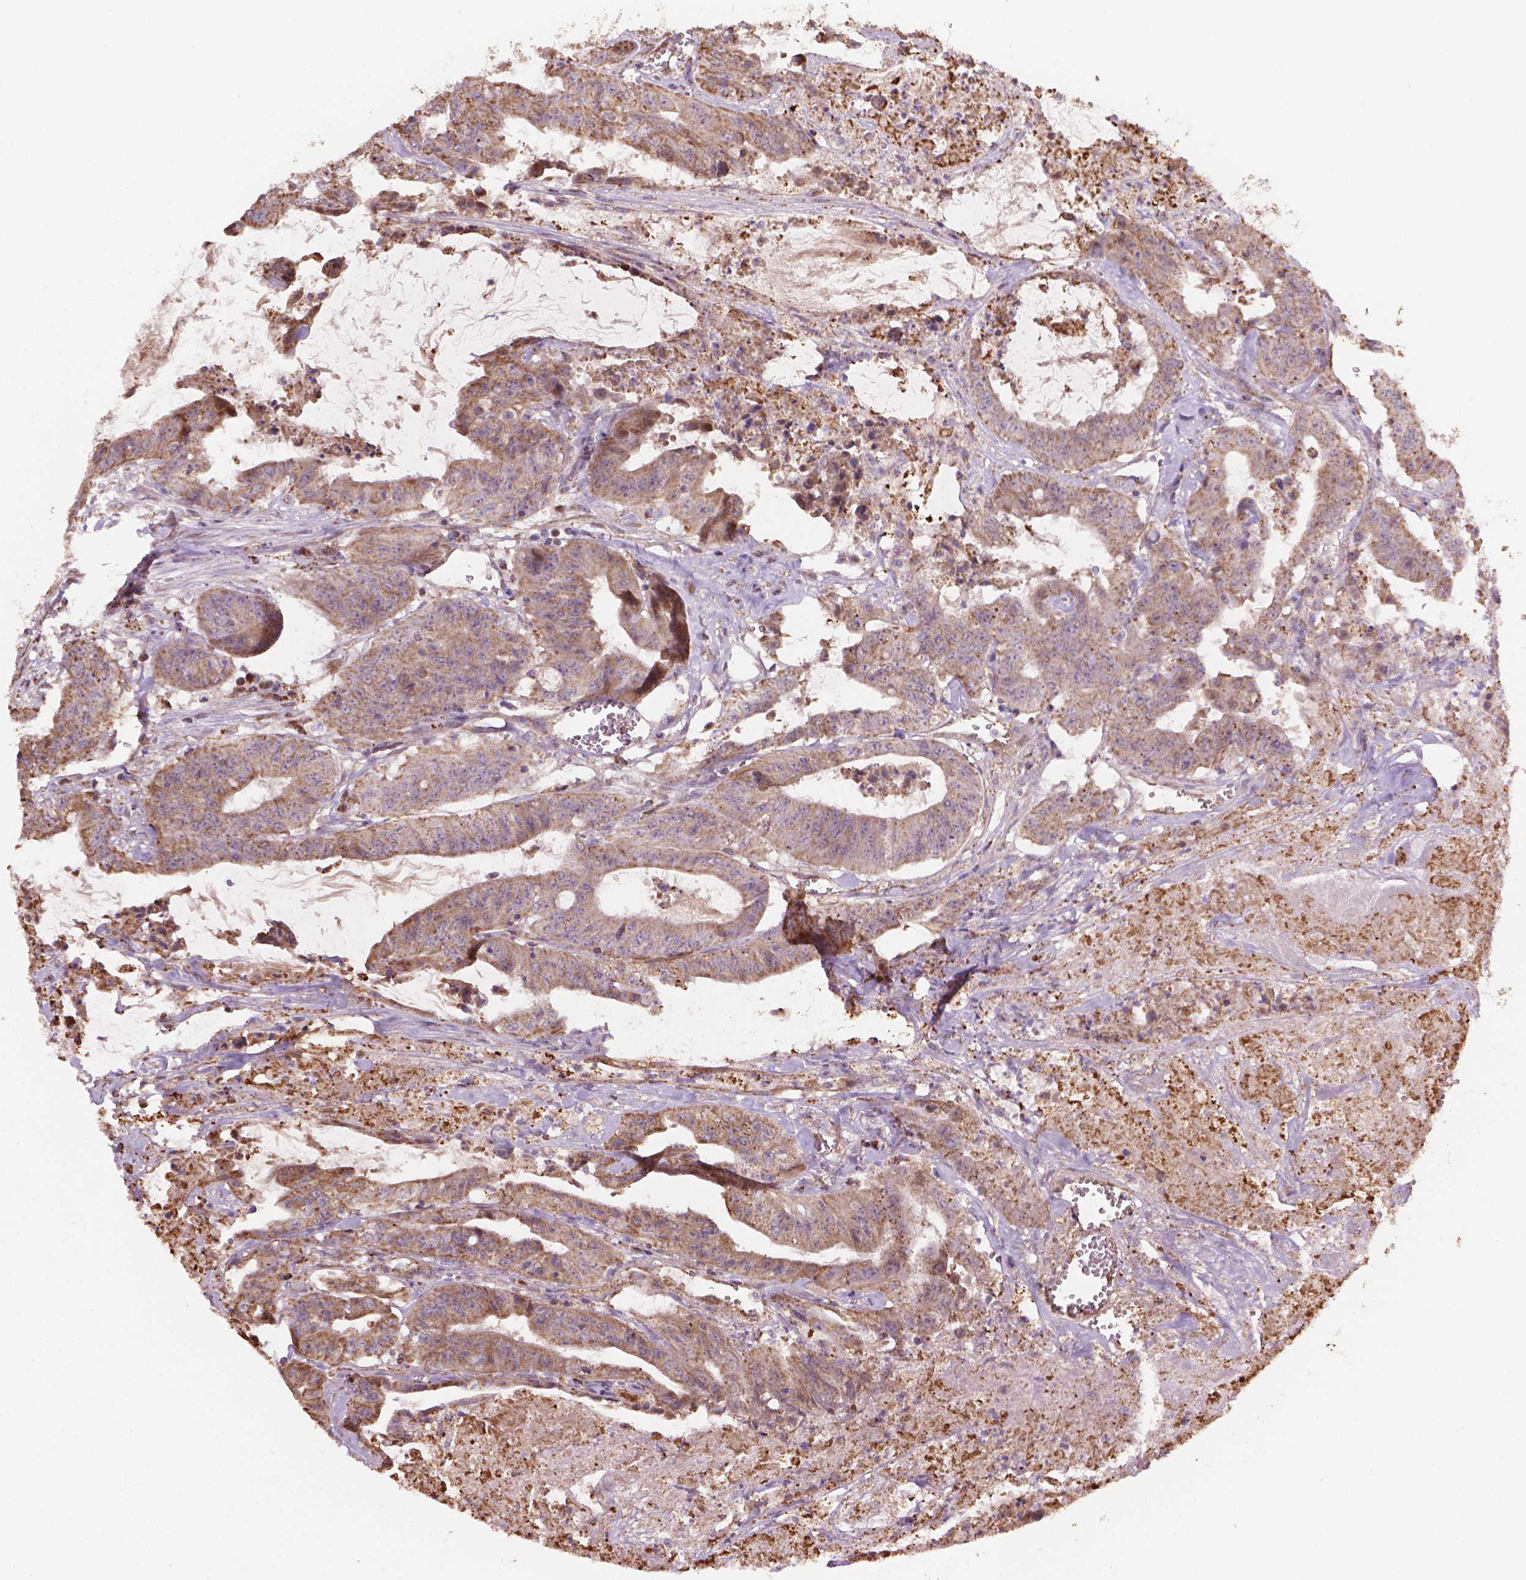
{"staining": {"intensity": "weak", "quantity": ">75%", "location": "cytoplasmic/membranous"}, "tissue": "colorectal cancer", "cell_type": "Tumor cells", "image_type": "cancer", "snomed": [{"axis": "morphology", "description": "Adenocarcinoma, NOS"}, {"axis": "topography", "description": "Colon"}], "caption": "The photomicrograph displays immunohistochemical staining of colorectal cancer. There is weak cytoplasmic/membranous staining is present in about >75% of tumor cells.", "gene": "HS3ST3A1", "patient": {"sex": "male", "age": 33}}